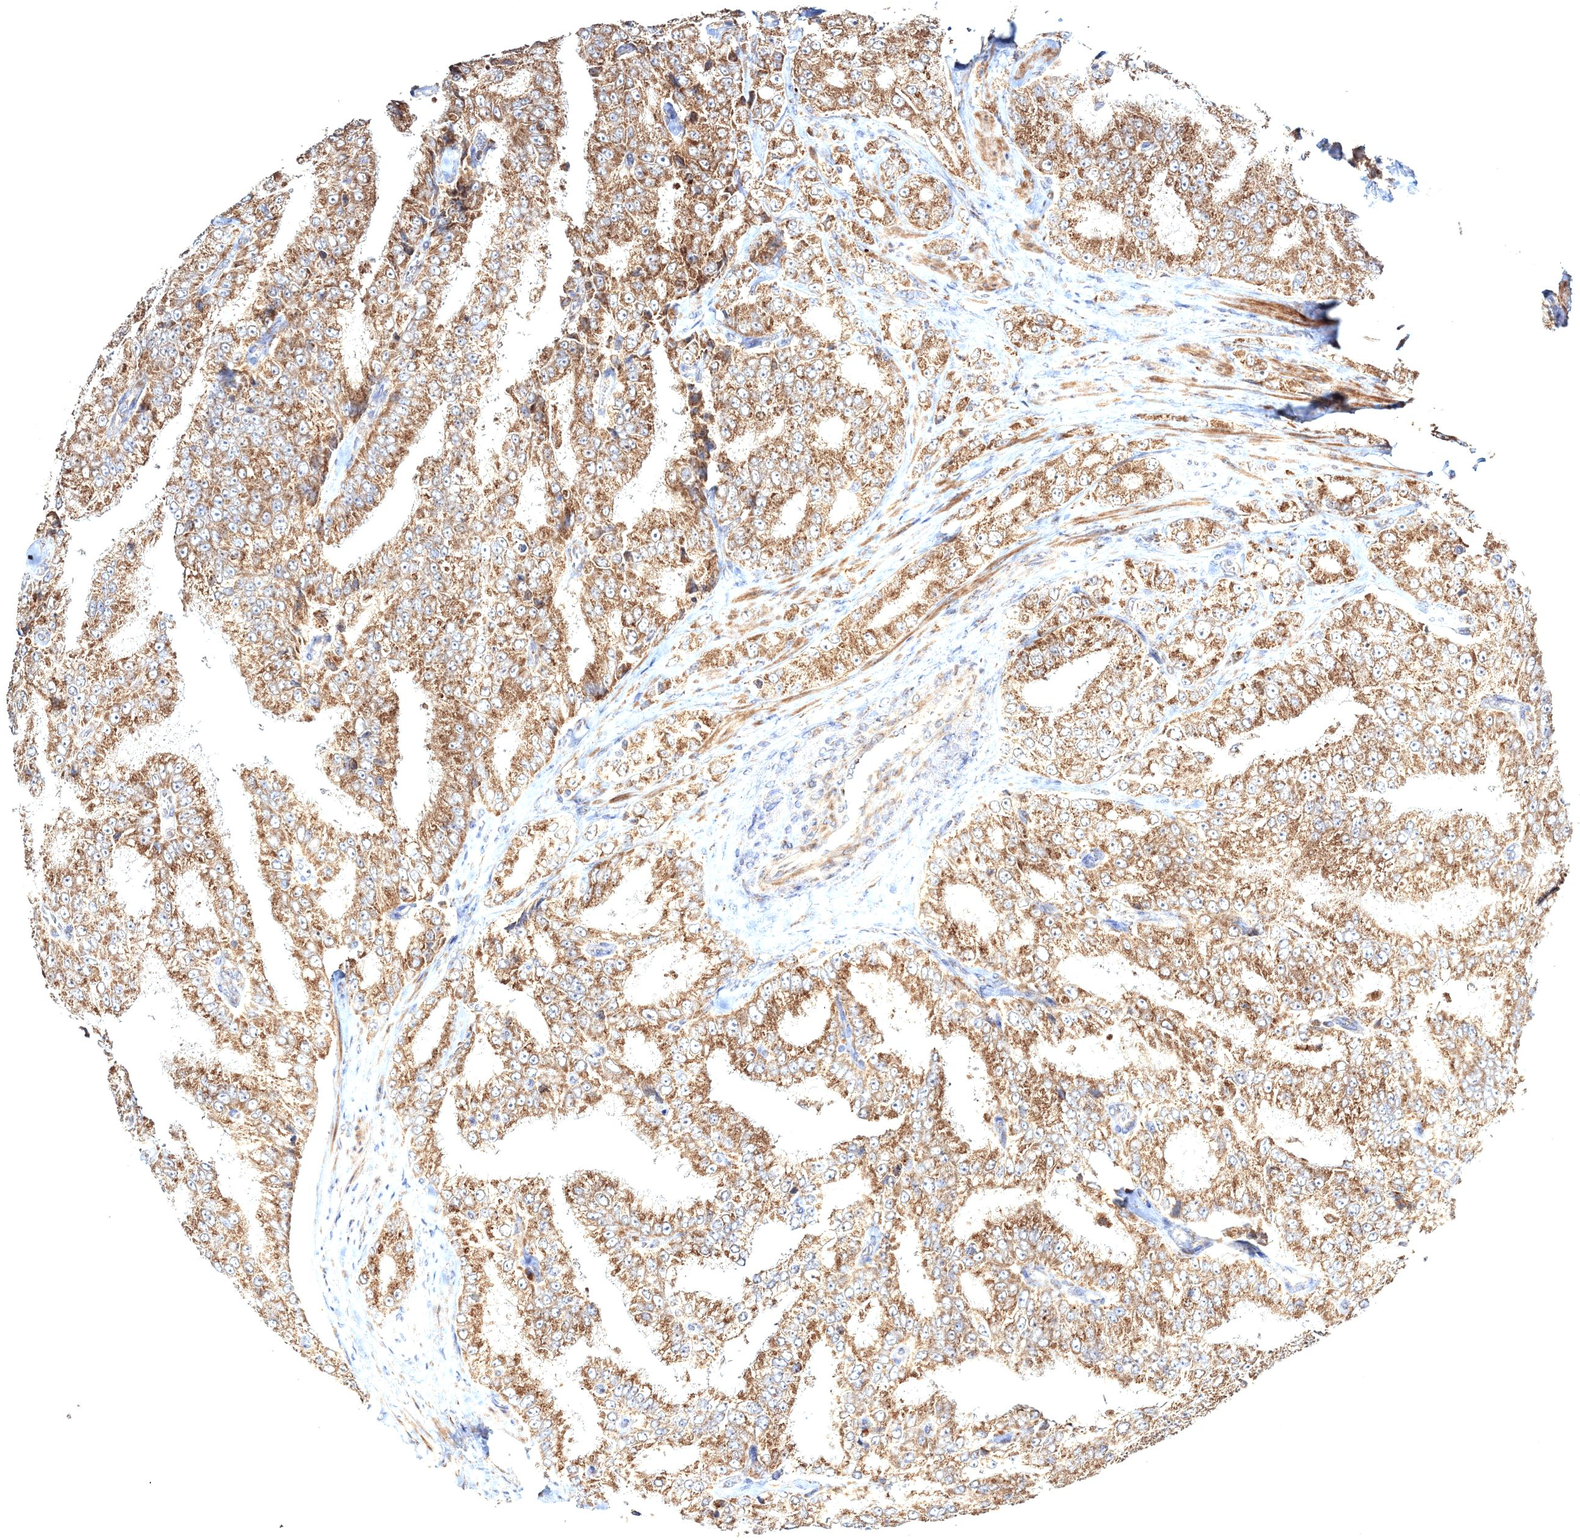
{"staining": {"intensity": "moderate", "quantity": ">75%", "location": "cytoplasmic/membranous"}, "tissue": "prostate cancer", "cell_type": "Tumor cells", "image_type": "cancer", "snomed": [{"axis": "morphology", "description": "Adenocarcinoma, High grade"}, {"axis": "topography", "description": "Prostate"}], "caption": "Tumor cells exhibit moderate cytoplasmic/membranous staining in about >75% of cells in prostate cancer.", "gene": "PEX13", "patient": {"sex": "male", "age": 58}}